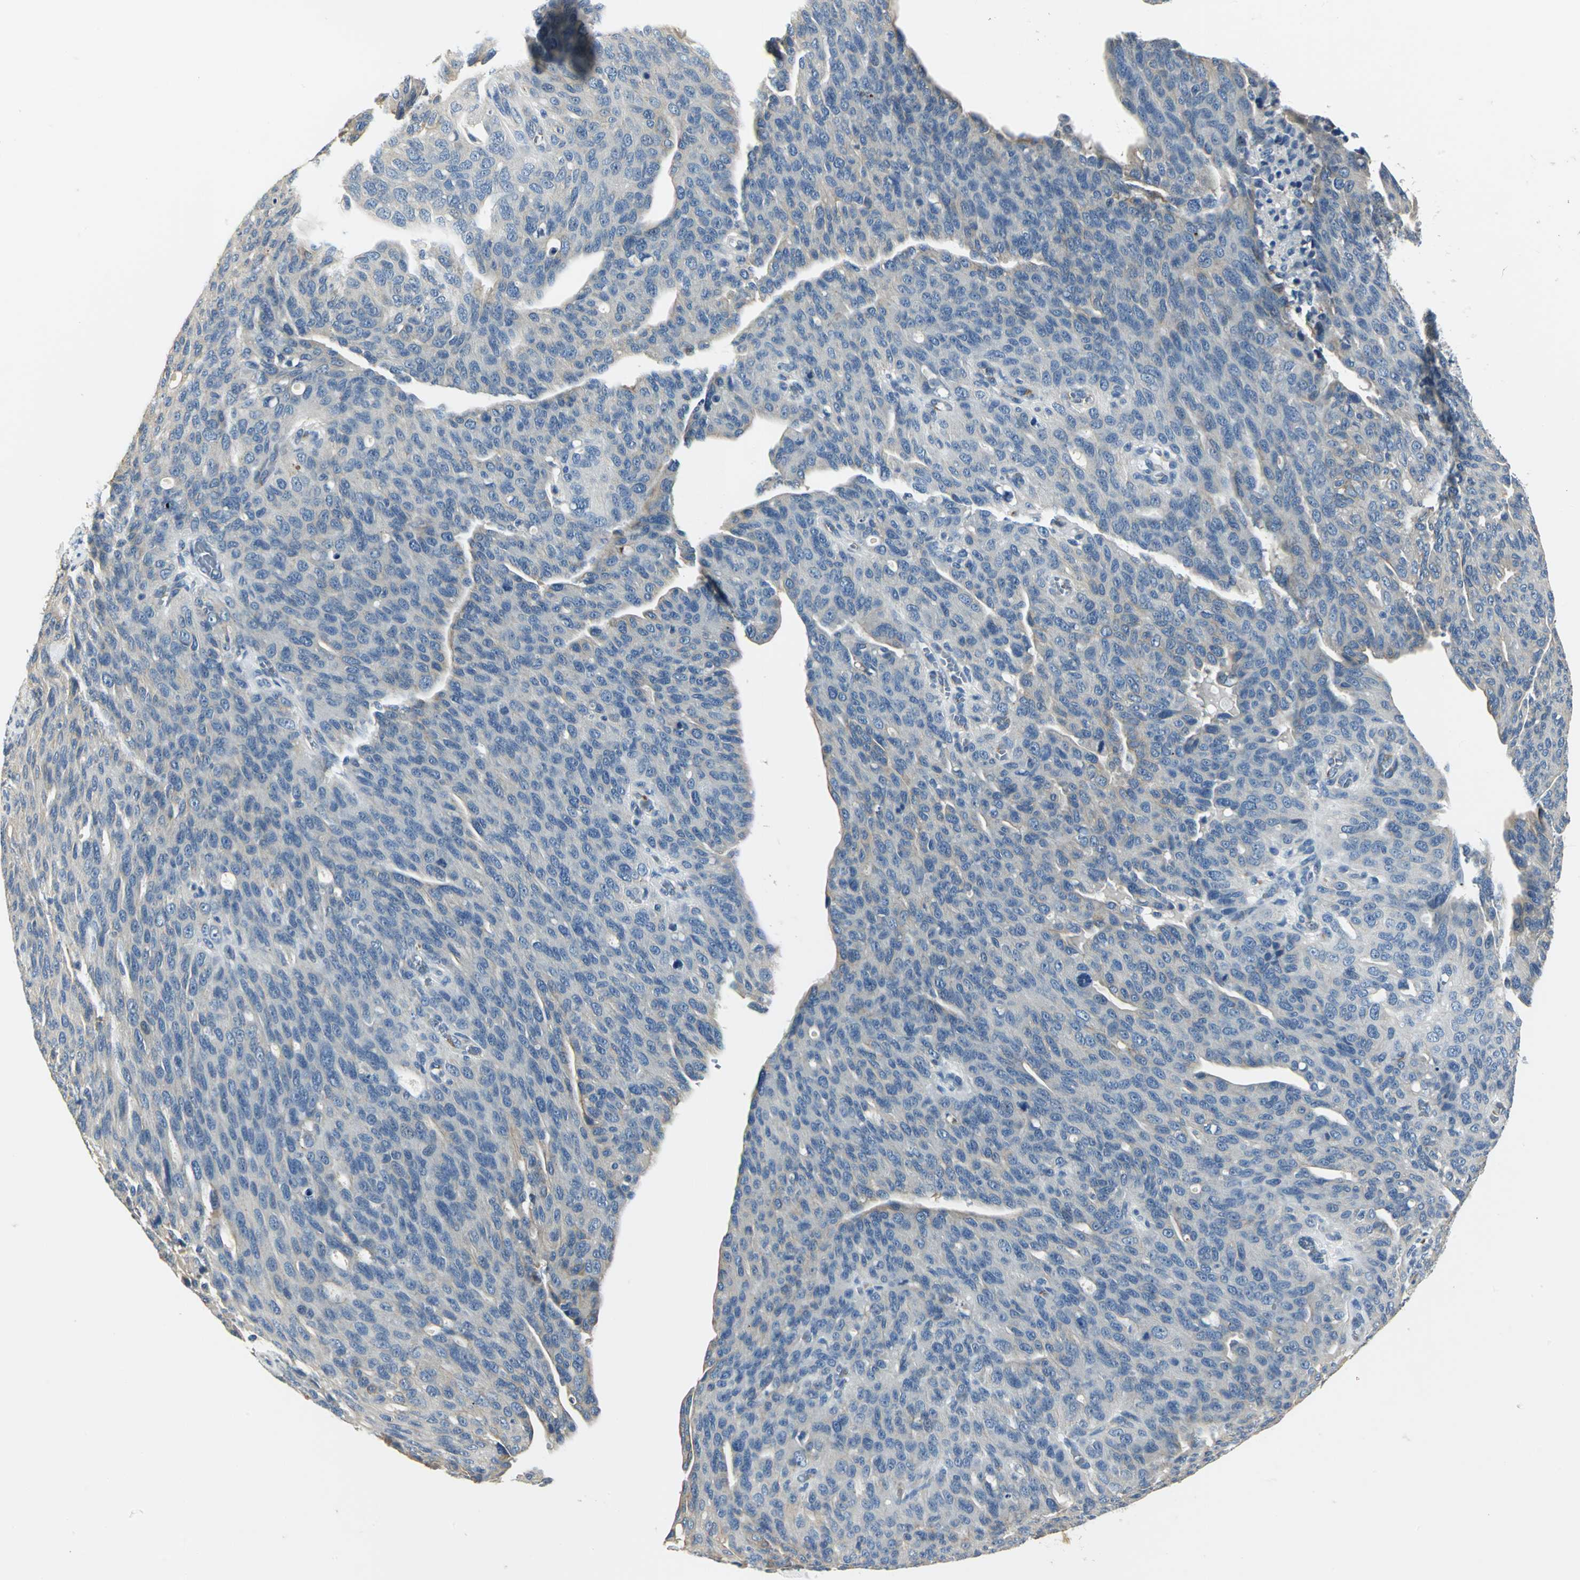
{"staining": {"intensity": "weak", "quantity": "25%-75%", "location": "cytoplasmic/membranous"}, "tissue": "ovarian cancer", "cell_type": "Tumor cells", "image_type": "cancer", "snomed": [{"axis": "morphology", "description": "Carcinoma, endometroid"}, {"axis": "topography", "description": "Ovary"}], "caption": "This histopathology image demonstrates immunohistochemistry (IHC) staining of ovarian cancer, with low weak cytoplasmic/membranous staining in about 25%-75% of tumor cells.", "gene": "B3GNT2", "patient": {"sex": "female", "age": 60}}